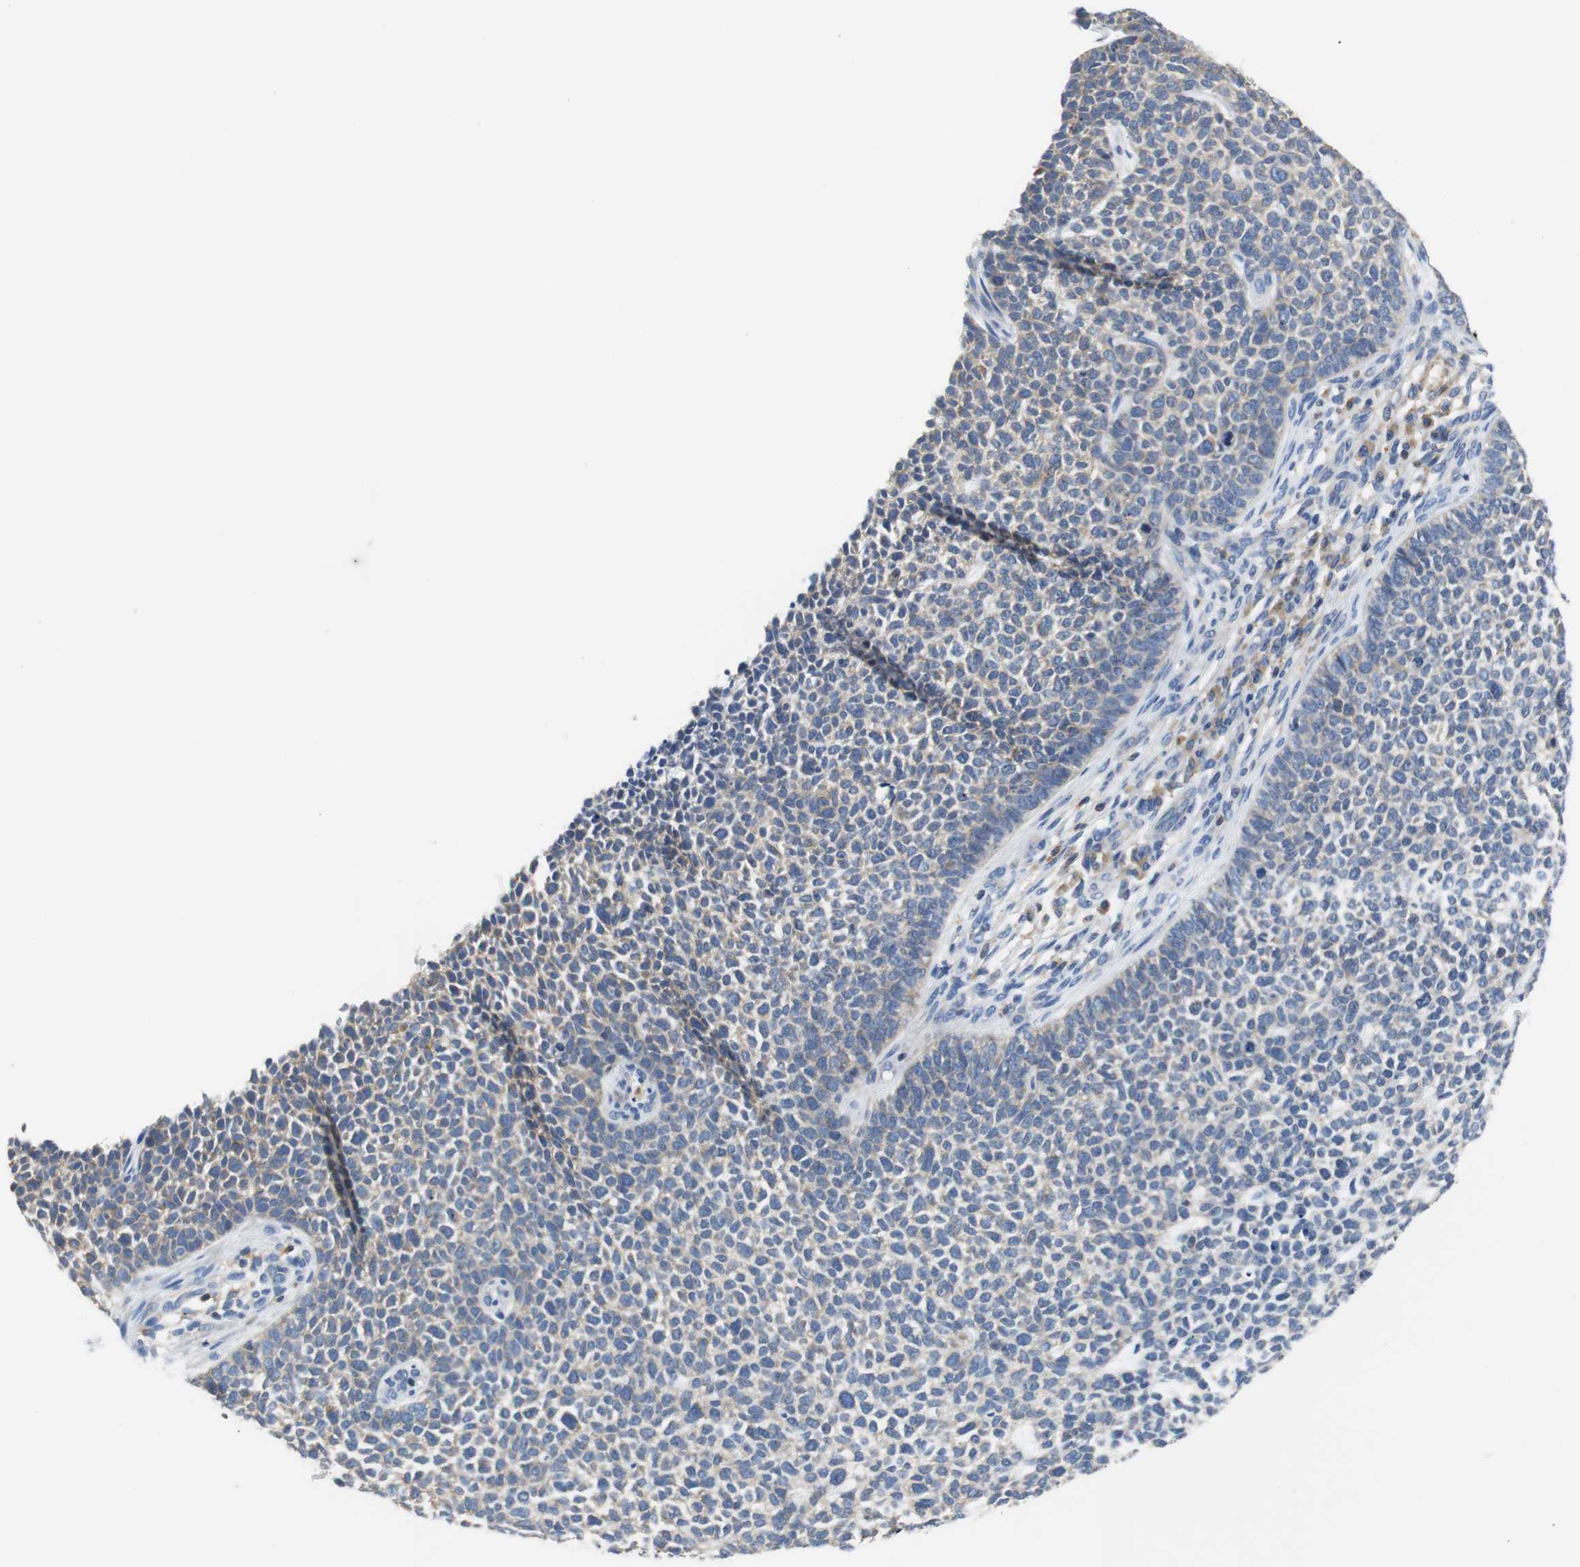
{"staining": {"intensity": "weak", "quantity": "25%-75%", "location": "cytoplasmic/membranous"}, "tissue": "skin cancer", "cell_type": "Tumor cells", "image_type": "cancer", "snomed": [{"axis": "morphology", "description": "Basal cell carcinoma"}, {"axis": "topography", "description": "Skin"}], "caption": "An image of human skin basal cell carcinoma stained for a protein displays weak cytoplasmic/membranous brown staining in tumor cells.", "gene": "VAMP8", "patient": {"sex": "female", "age": 84}}